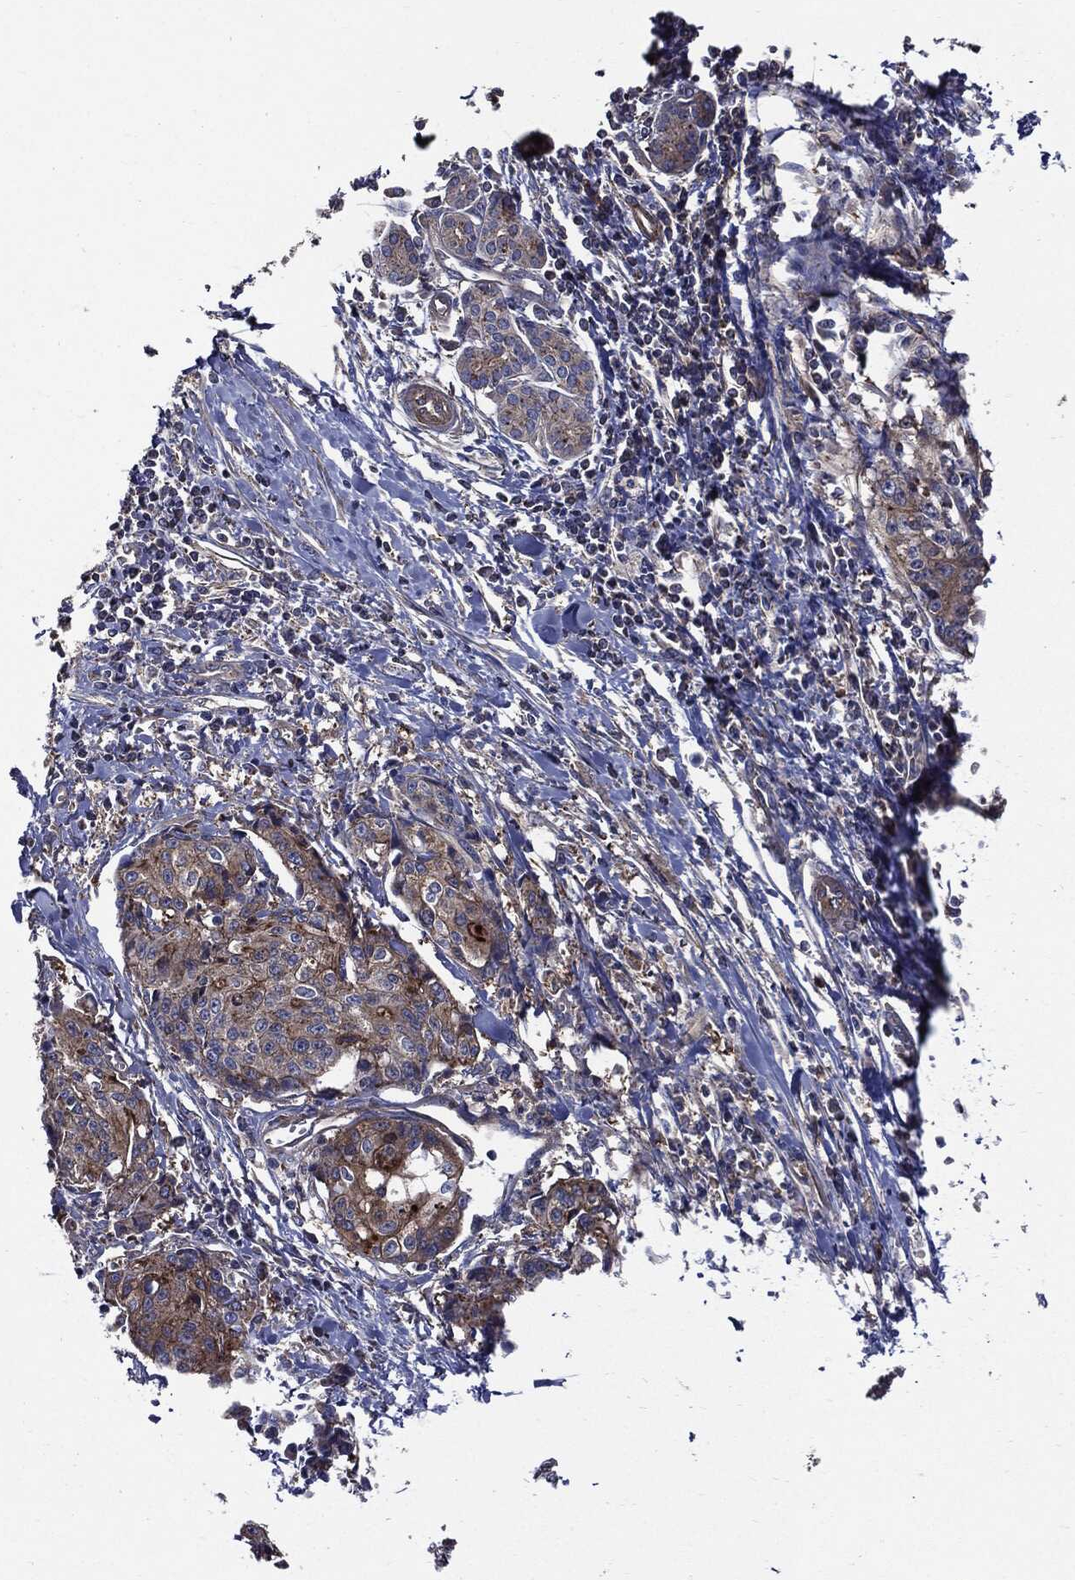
{"staining": {"intensity": "moderate", "quantity": "25%-75%", "location": "cytoplasmic/membranous"}, "tissue": "pancreatic cancer", "cell_type": "Tumor cells", "image_type": "cancer", "snomed": [{"axis": "morphology", "description": "Adenocarcinoma, NOS"}, {"axis": "topography", "description": "Pancreas"}], "caption": "IHC (DAB) staining of pancreatic cancer (adenocarcinoma) reveals moderate cytoplasmic/membranous protein positivity in about 25%-75% of tumor cells.", "gene": "PDCD6IP", "patient": {"sex": "male", "age": 64}}